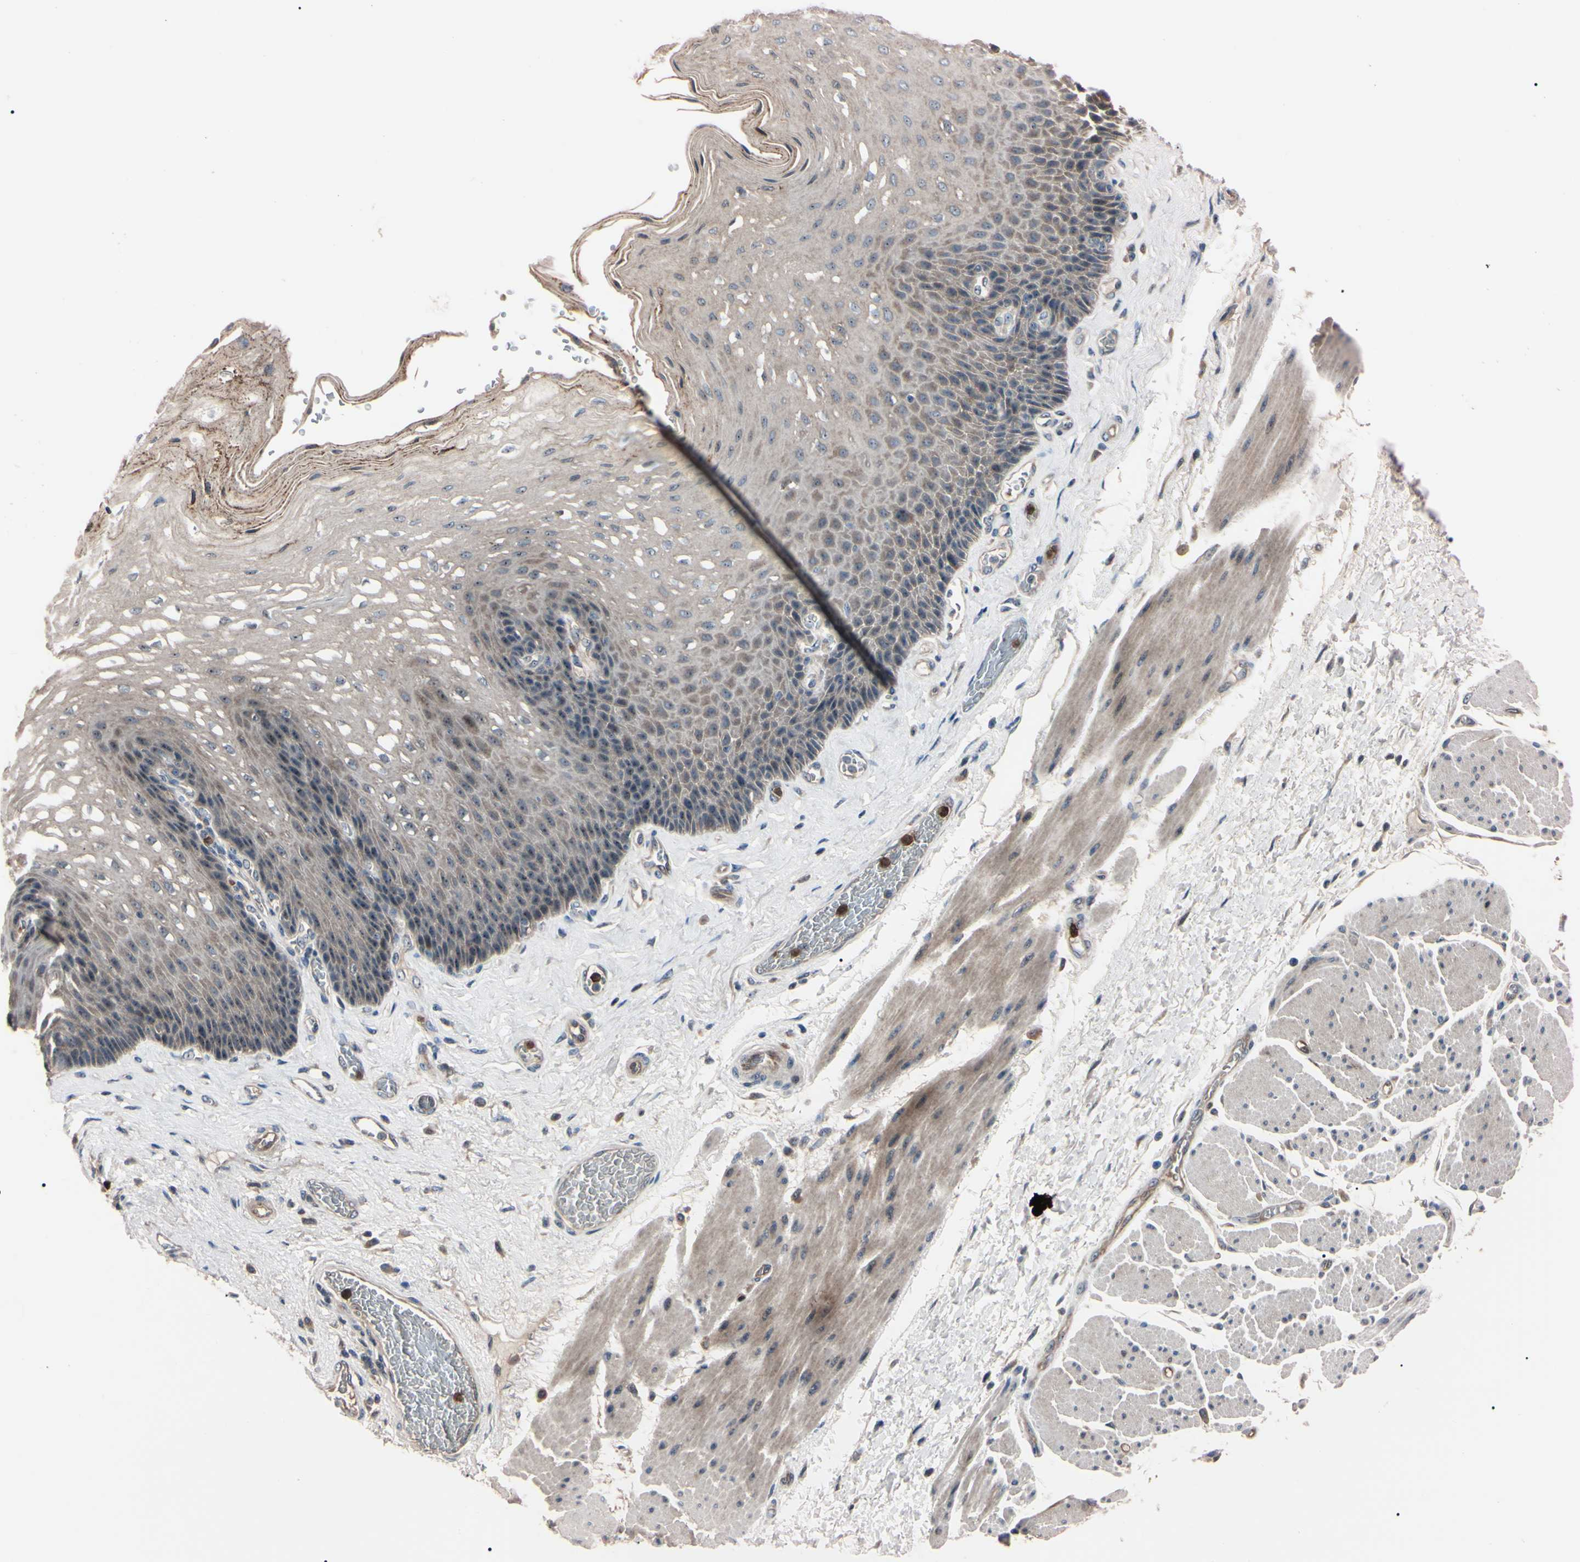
{"staining": {"intensity": "weak", "quantity": ">75%", "location": "cytoplasmic/membranous"}, "tissue": "esophagus", "cell_type": "Squamous epithelial cells", "image_type": "normal", "snomed": [{"axis": "morphology", "description": "Normal tissue, NOS"}, {"axis": "topography", "description": "Esophagus"}], "caption": "Squamous epithelial cells exhibit low levels of weak cytoplasmic/membranous staining in about >75% of cells in benign human esophagus. Nuclei are stained in blue.", "gene": "TRAF5", "patient": {"sex": "female", "age": 72}}